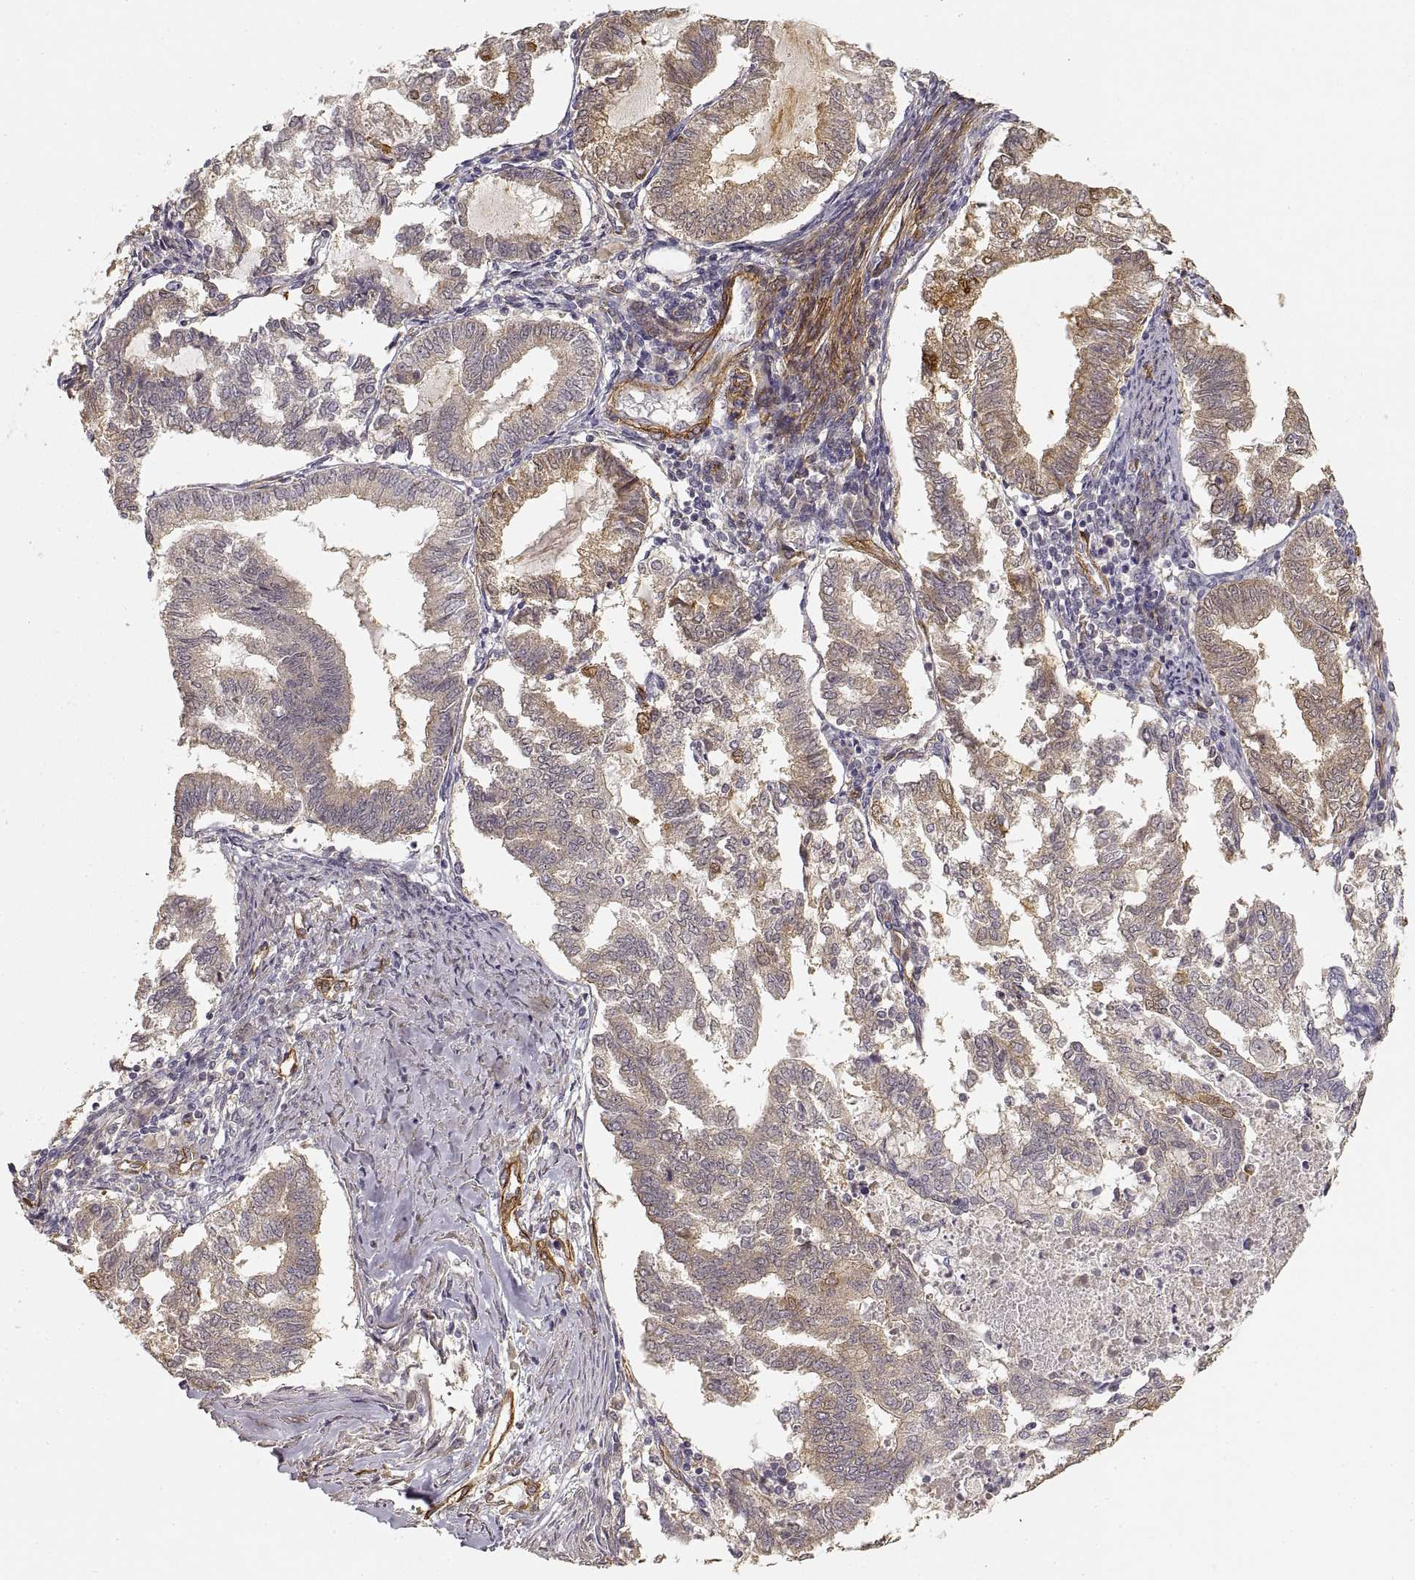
{"staining": {"intensity": "weak", "quantity": ">75%", "location": "cytoplasmic/membranous"}, "tissue": "endometrial cancer", "cell_type": "Tumor cells", "image_type": "cancer", "snomed": [{"axis": "morphology", "description": "Adenocarcinoma, NOS"}, {"axis": "topography", "description": "Endometrium"}], "caption": "Immunohistochemistry (IHC) histopathology image of neoplastic tissue: endometrial adenocarcinoma stained using IHC reveals low levels of weak protein expression localized specifically in the cytoplasmic/membranous of tumor cells, appearing as a cytoplasmic/membranous brown color.", "gene": "LAMA4", "patient": {"sex": "female", "age": 79}}